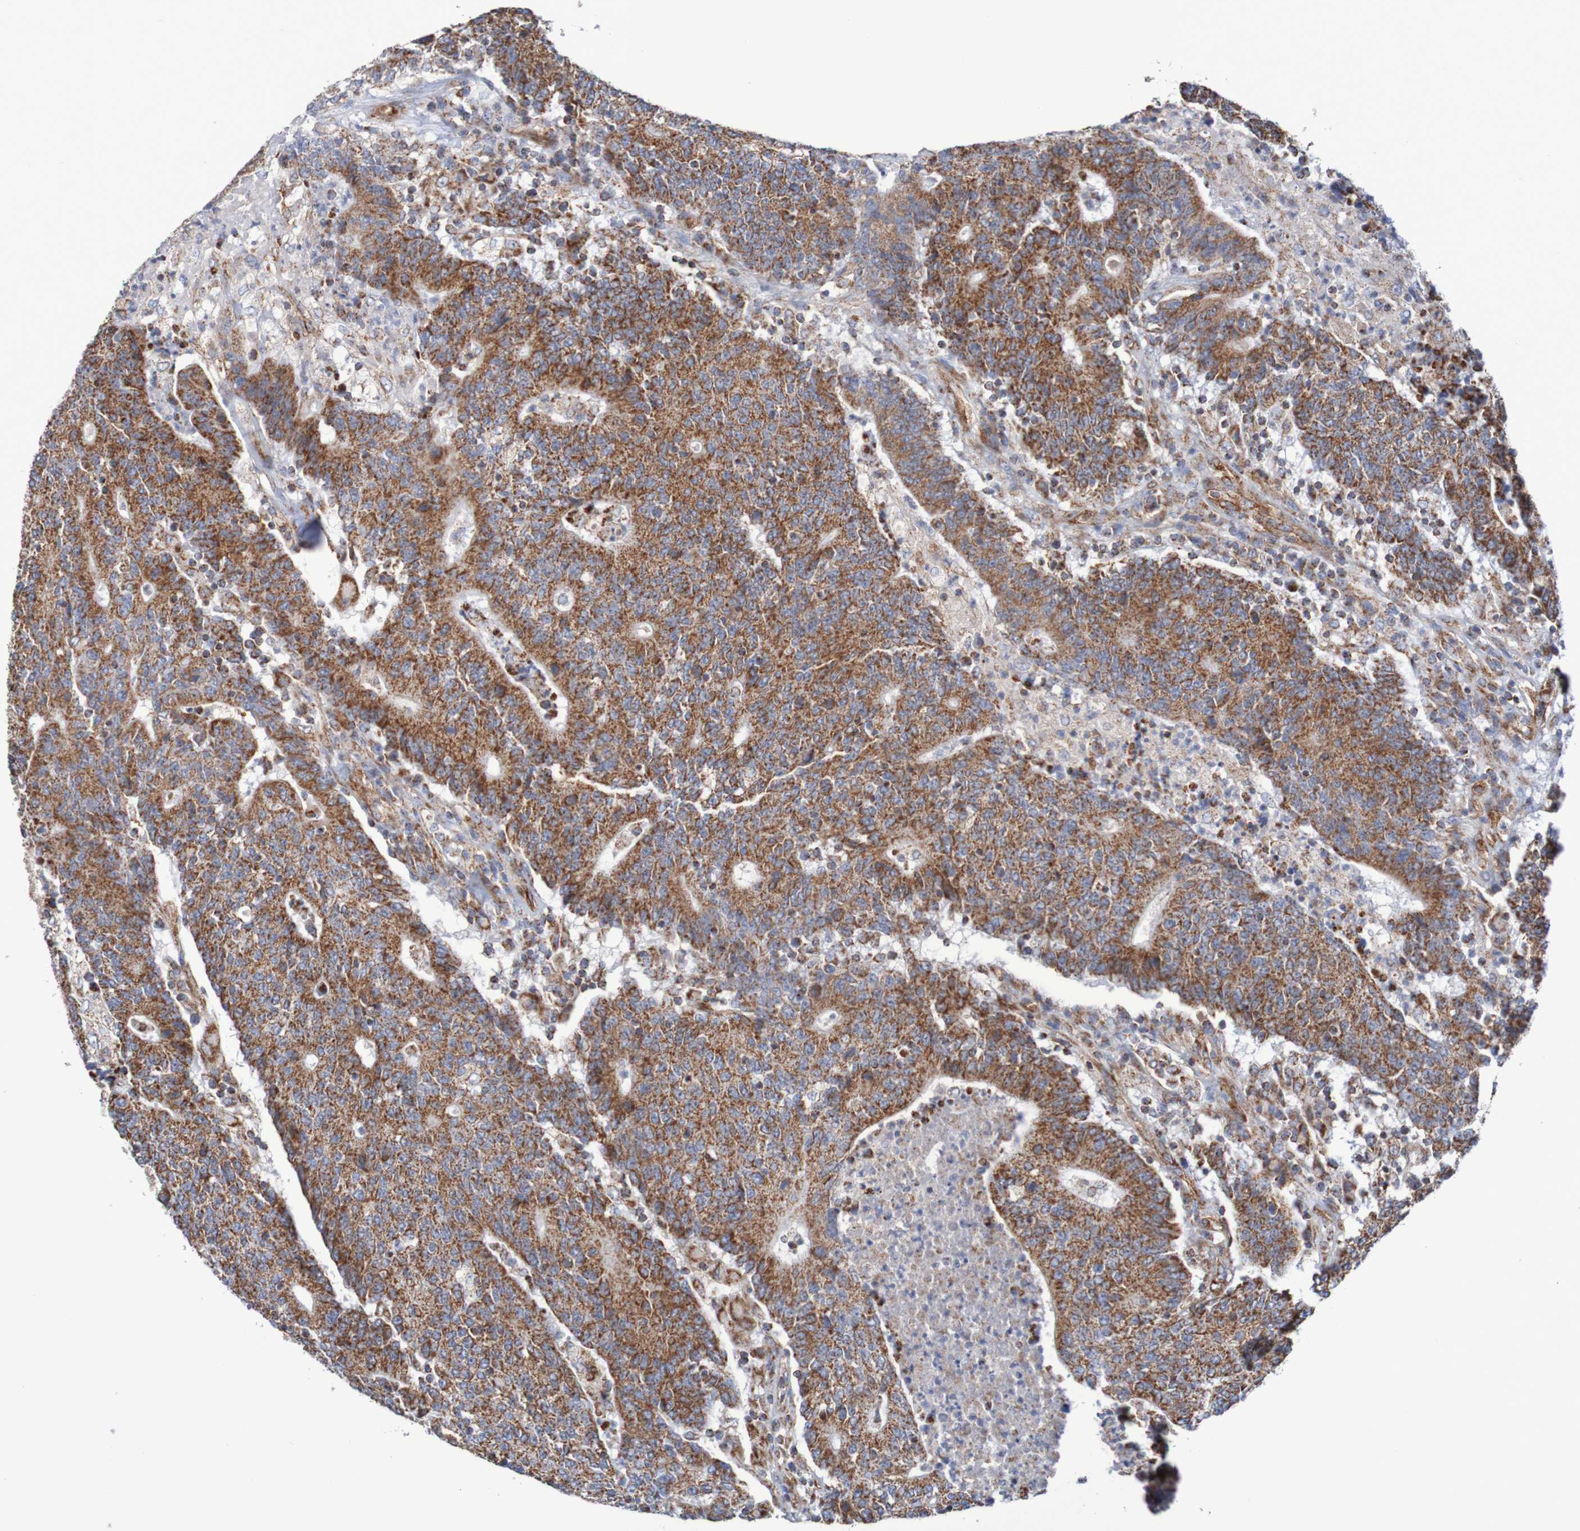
{"staining": {"intensity": "strong", "quantity": ">75%", "location": "cytoplasmic/membranous"}, "tissue": "colorectal cancer", "cell_type": "Tumor cells", "image_type": "cancer", "snomed": [{"axis": "morphology", "description": "Normal tissue, NOS"}, {"axis": "morphology", "description": "Adenocarcinoma, NOS"}, {"axis": "topography", "description": "Colon"}], "caption": "IHC (DAB (3,3'-diaminobenzidine)) staining of adenocarcinoma (colorectal) displays strong cytoplasmic/membranous protein positivity in approximately >75% of tumor cells. (brown staining indicates protein expression, while blue staining denotes nuclei).", "gene": "MMEL1", "patient": {"sex": "female", "age": 75}}